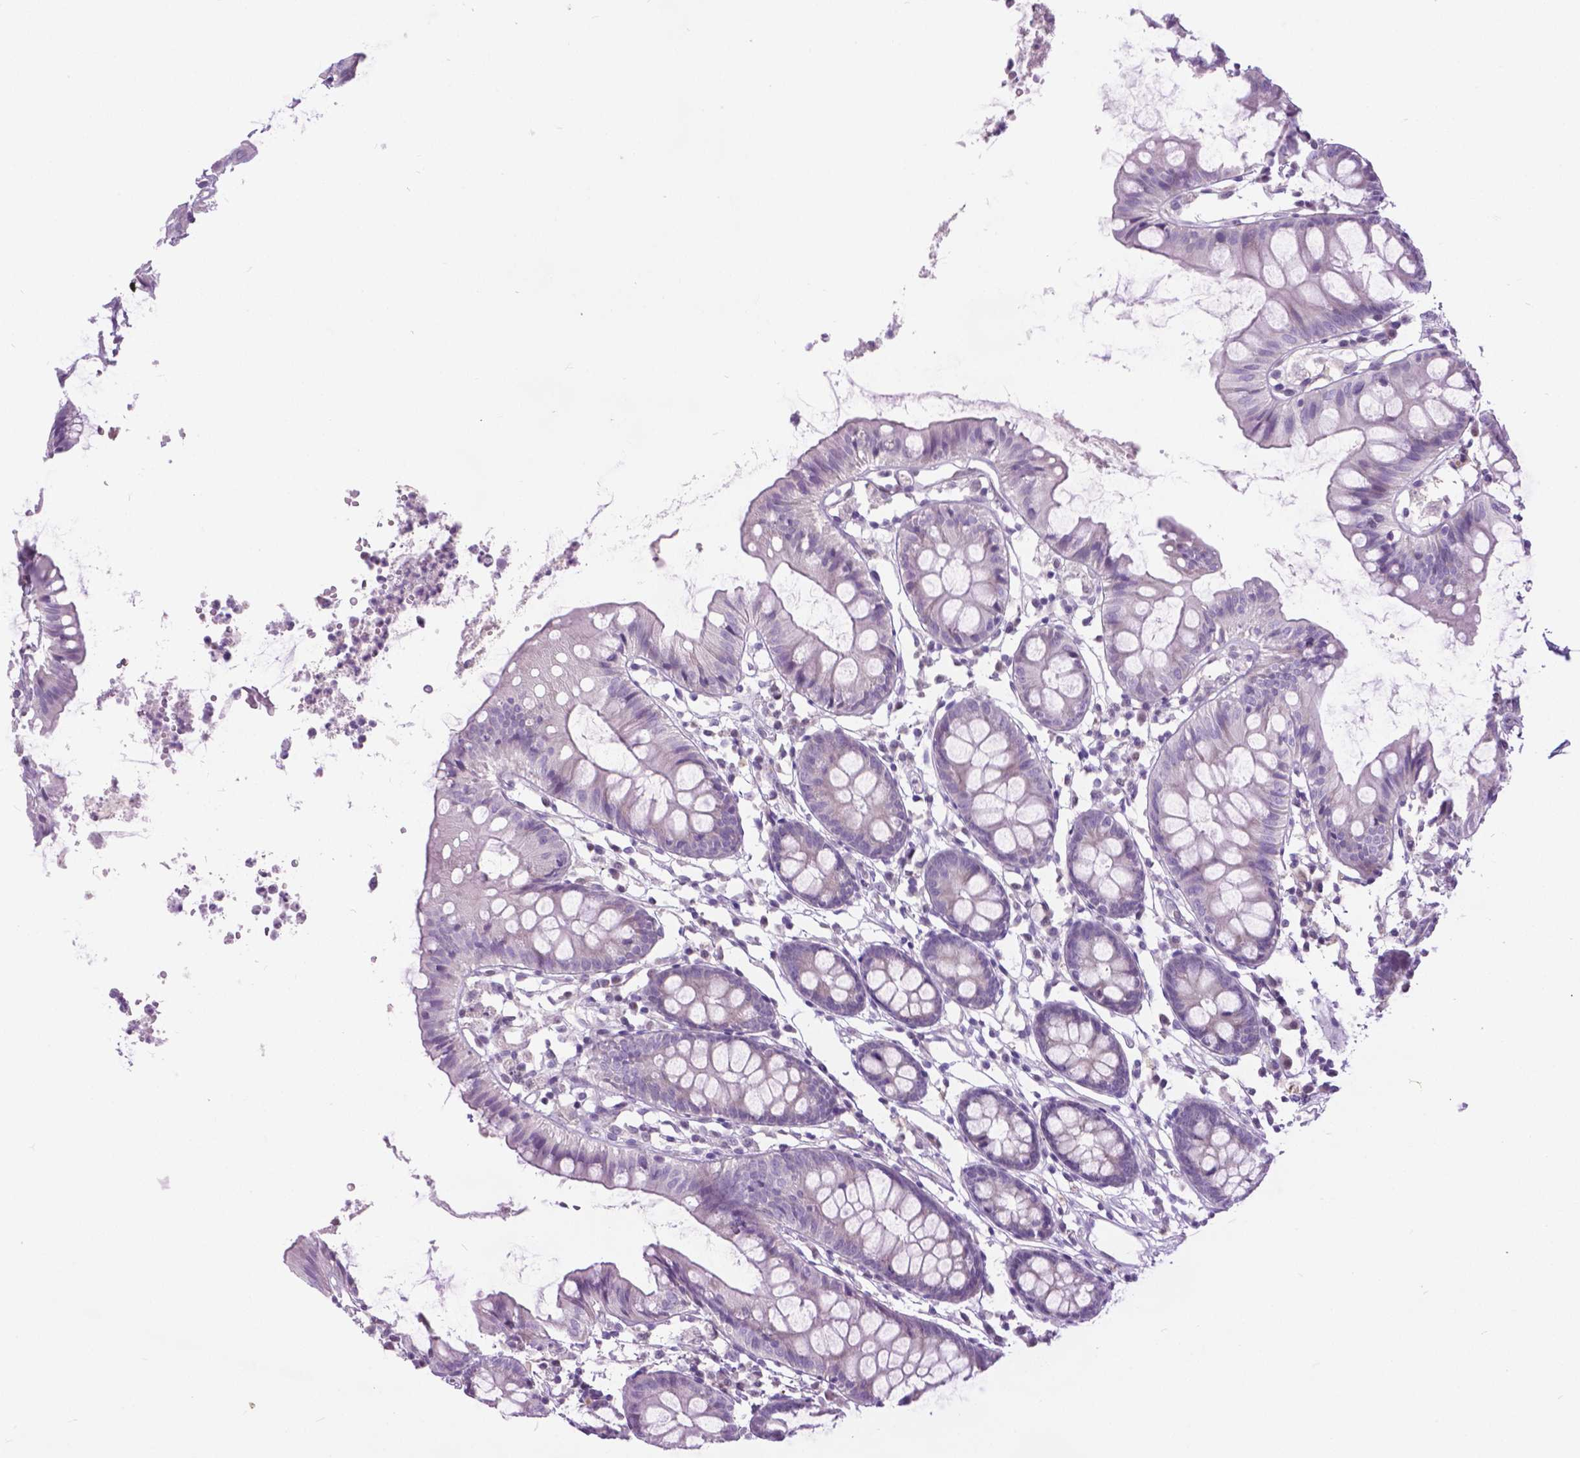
{"staining": {"intensity": "negative", "quantity": "none", "location": "none"}, "tissue": "colon", "cell_type": "Endothelial cells", "image_type": "normal", "snomed": [{"axis": "morphology", "description": "Normal tissue, NOS"}, {"axis": "topography", "description": "Colon"}], "caption": "Immunohistochemistry image of benign colon: colon stained with DAB exhibits no significant protein positivity in endothelial cells. Brightfield microscopy of IHC stained with DAB (3,3'-diaminobenzidine) (brown) and hematoxylin (blue), captured at high magnification.", "gene": "APCDD1L", "patient": {"sex": "female", "age": 84}}